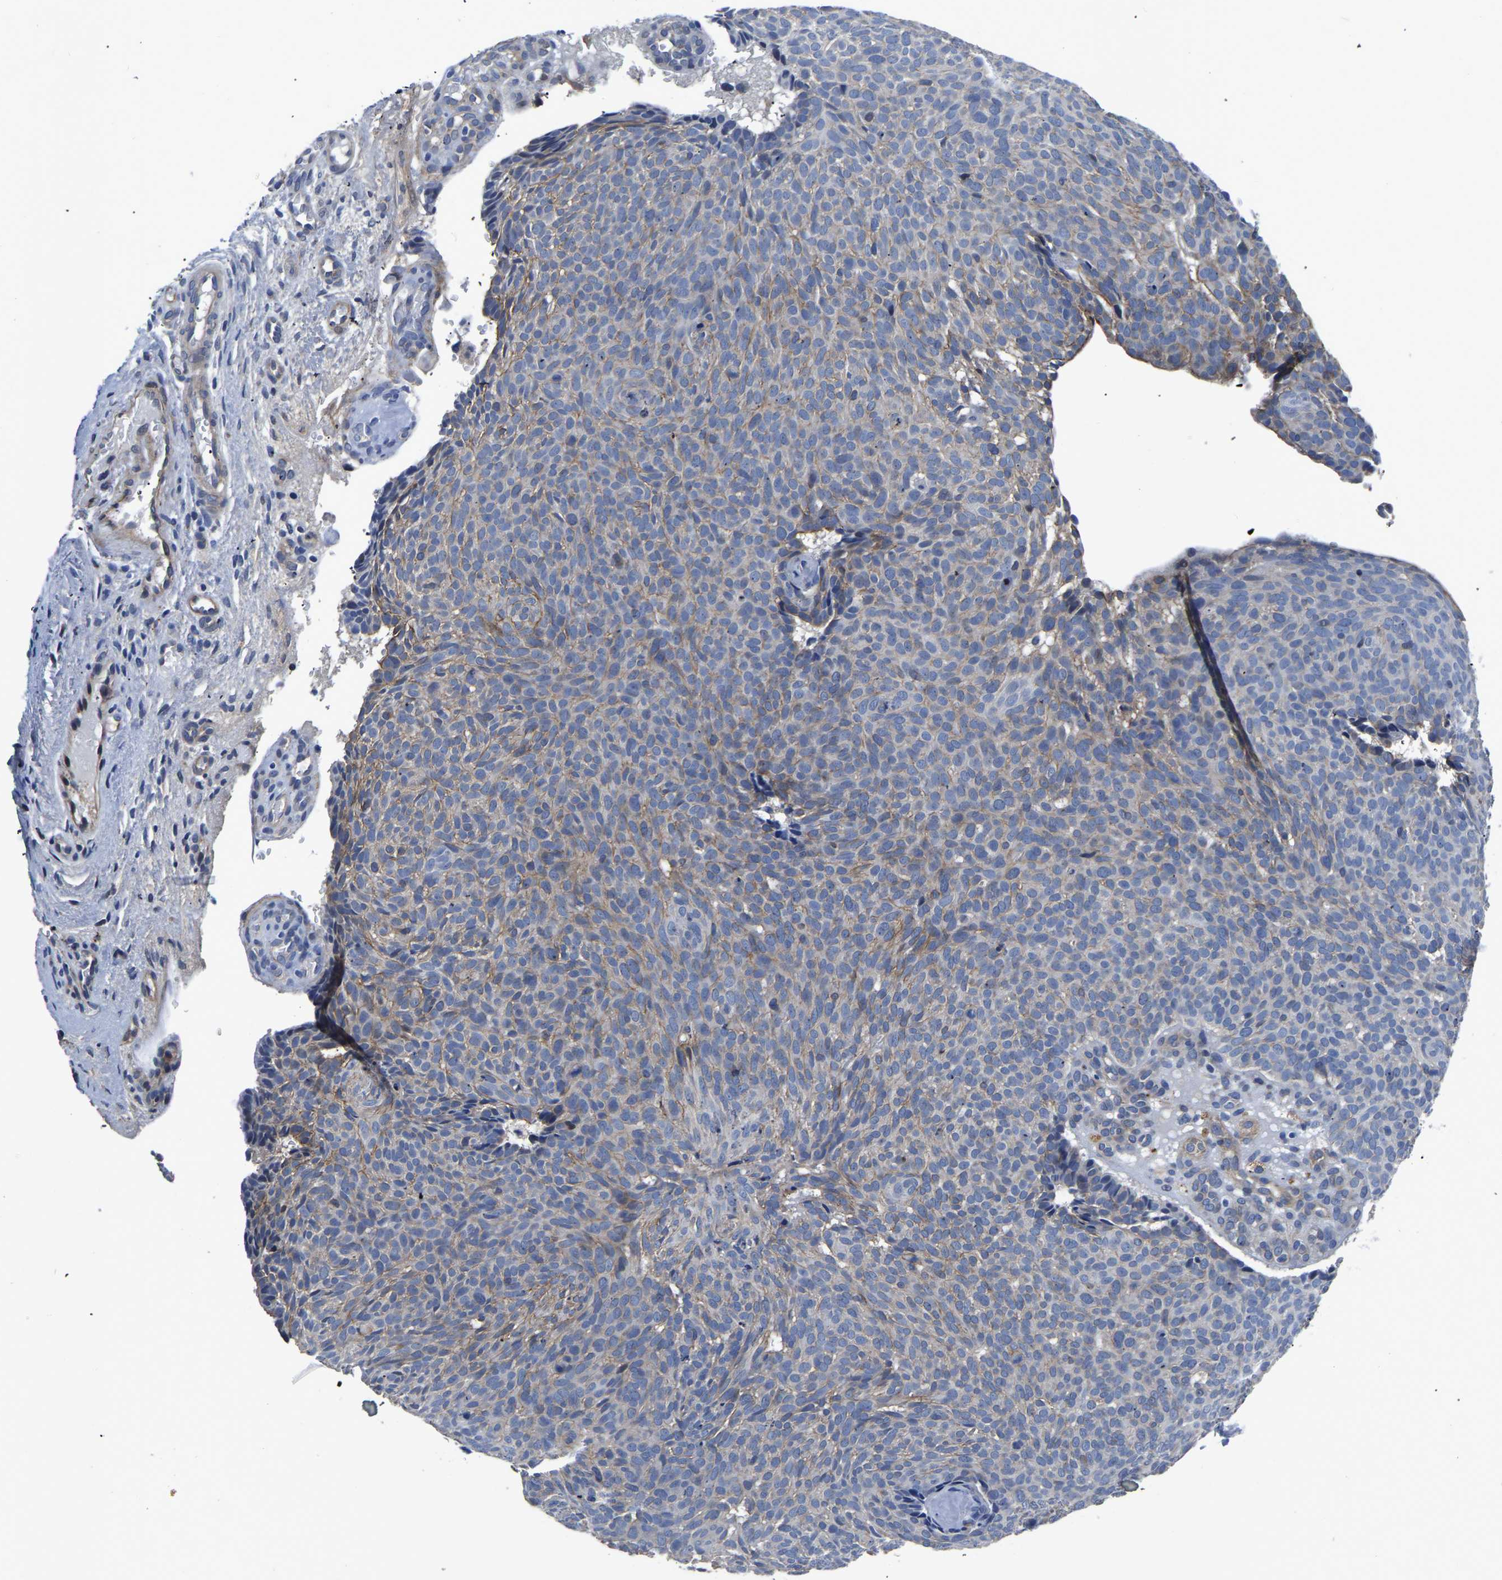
{"staining": {"intensity": "negative", "quantity": "none", "location": "none"}, "tissue": "skin cancer", "cell_type": "Tumor cells", "image_type": "cancer", "snomed": [{"axis": "morphology", "description": "Basal cell carcinoma"}, {"axis": "topography", "description": "Skin"}], "caption": "This histopathology image is of skin basal cell carcinoma stained with immunohistochemistry to label a protein in brown with the nuclei are counter-stained blue. There is no staining in tumor cells. The staining is performed using DAB brown chromogen with nuclei counter-stained in using hematoxylin.", "gene": "PDLIM7", "patient": {"sex": "male", "age": 61}}